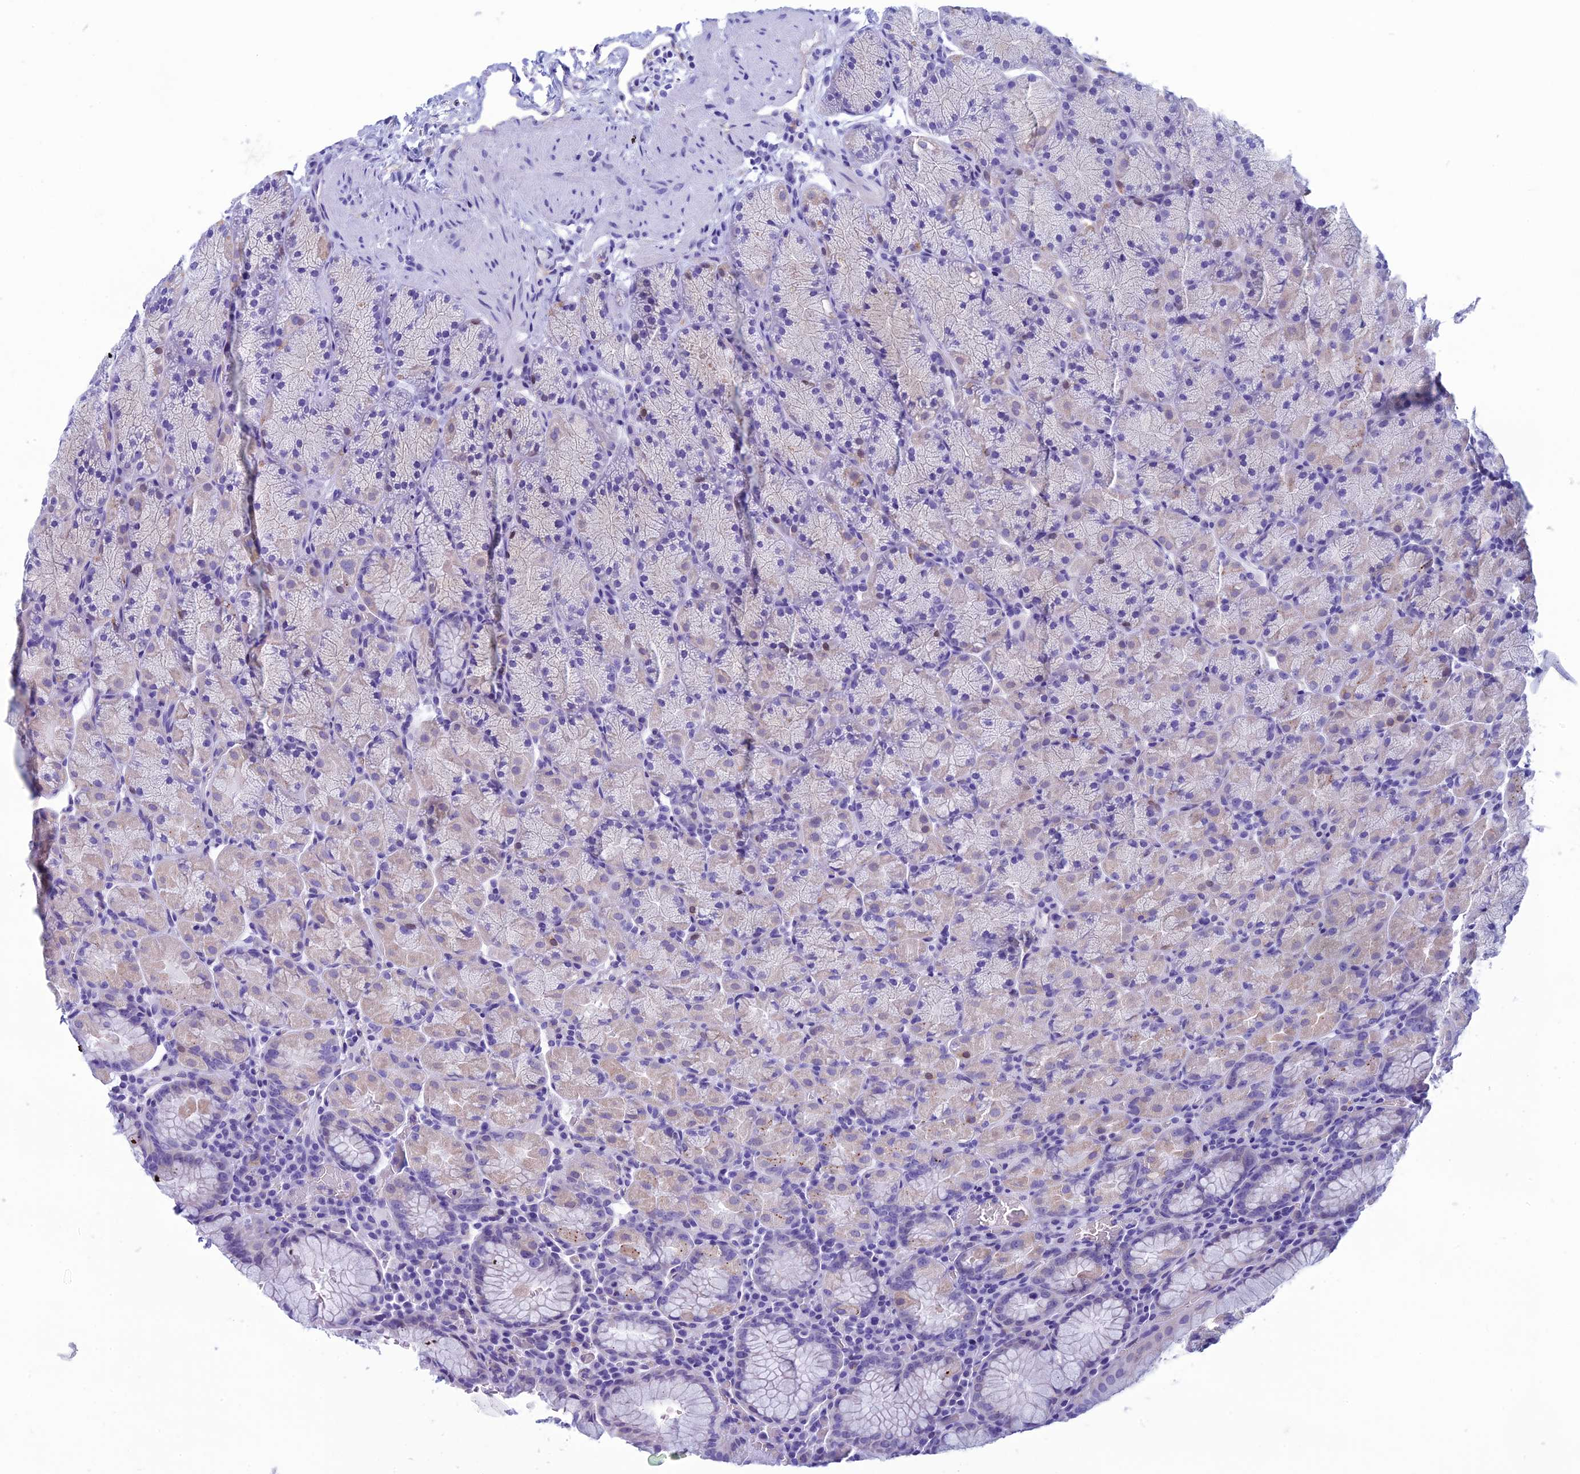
{"staining": {"intensity": "weak", "quantity": "<25%", "location": "cytoplasmic/membranous"}, "tissue": "stomach", "cell_type": "Glandular cells", "image_type": "normal", "snomed": [{"axis": "morphology", "description": "Normal tissue, NOS"}, {"axis": "topography", "description": "Stomach, upper"}, {"axis": "topography", "description": "Stomach, lower"}], "caption": "DAB (3,3'-diaminobenzidine) immunohistochemical staining of unremarkable human stomach shows no significant staining in glandular cells.", "gene": "FAM169A", "patient": {"sex": "male", "age": 80}}